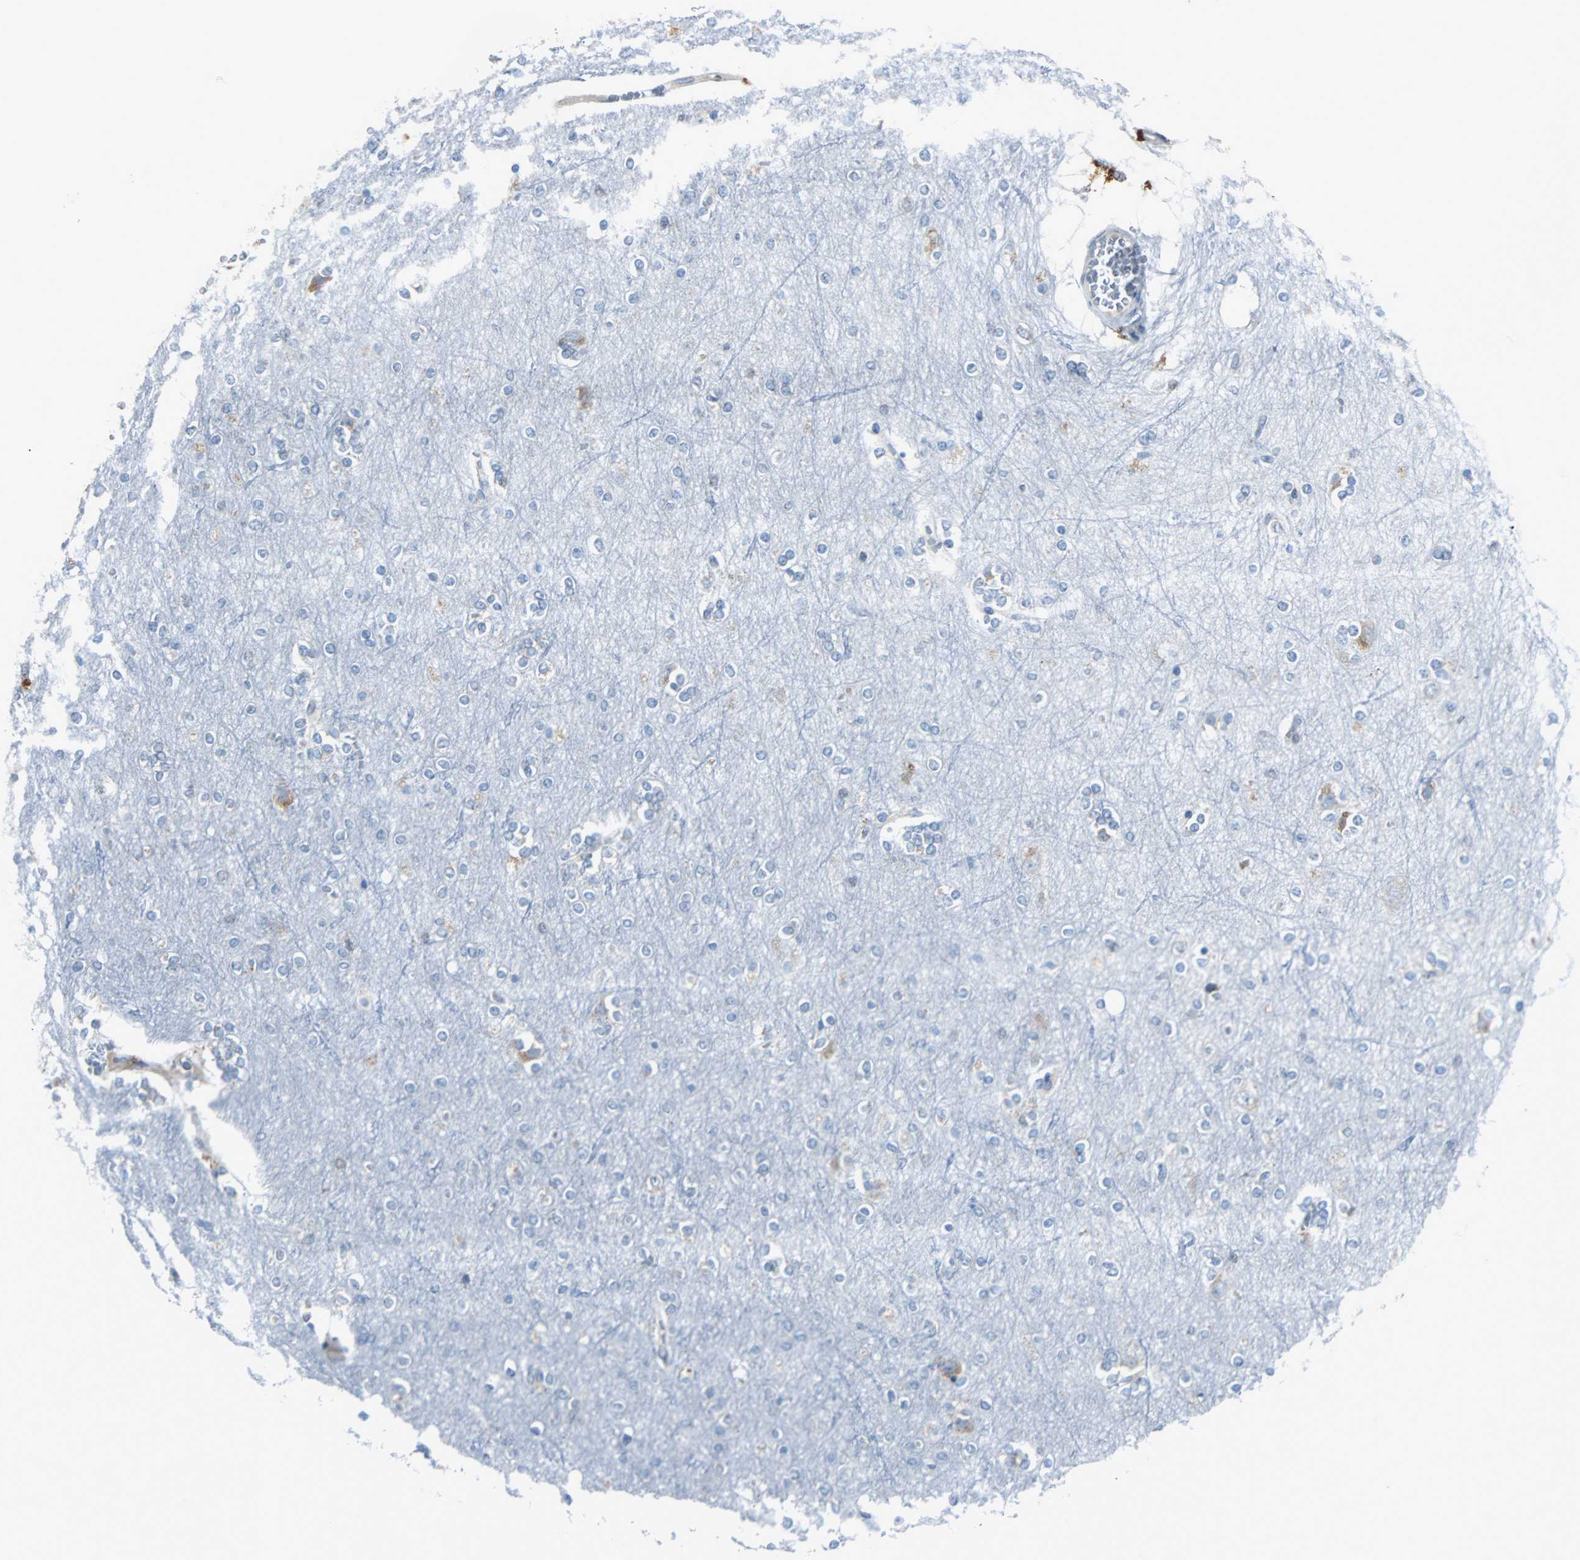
{"staining": {"intensity": "negative", "quantity": "none", "location": "none"}, "tissue": "cerebral cortex", "cell_type": "Endothelial cells", "image_type": "normal", "snomed": [{"axis": "morphology", "description": "Normal tissue, NOS"}, {"axis": "topography", "description": "Cerebral cortex"}], "caption": "Human cerebral cortex stained for a protein using immunohistochemistry shows no expression in endothelial cells.", "gene": "PDIA4", "patient": {"sex": "female", "age": 54}}